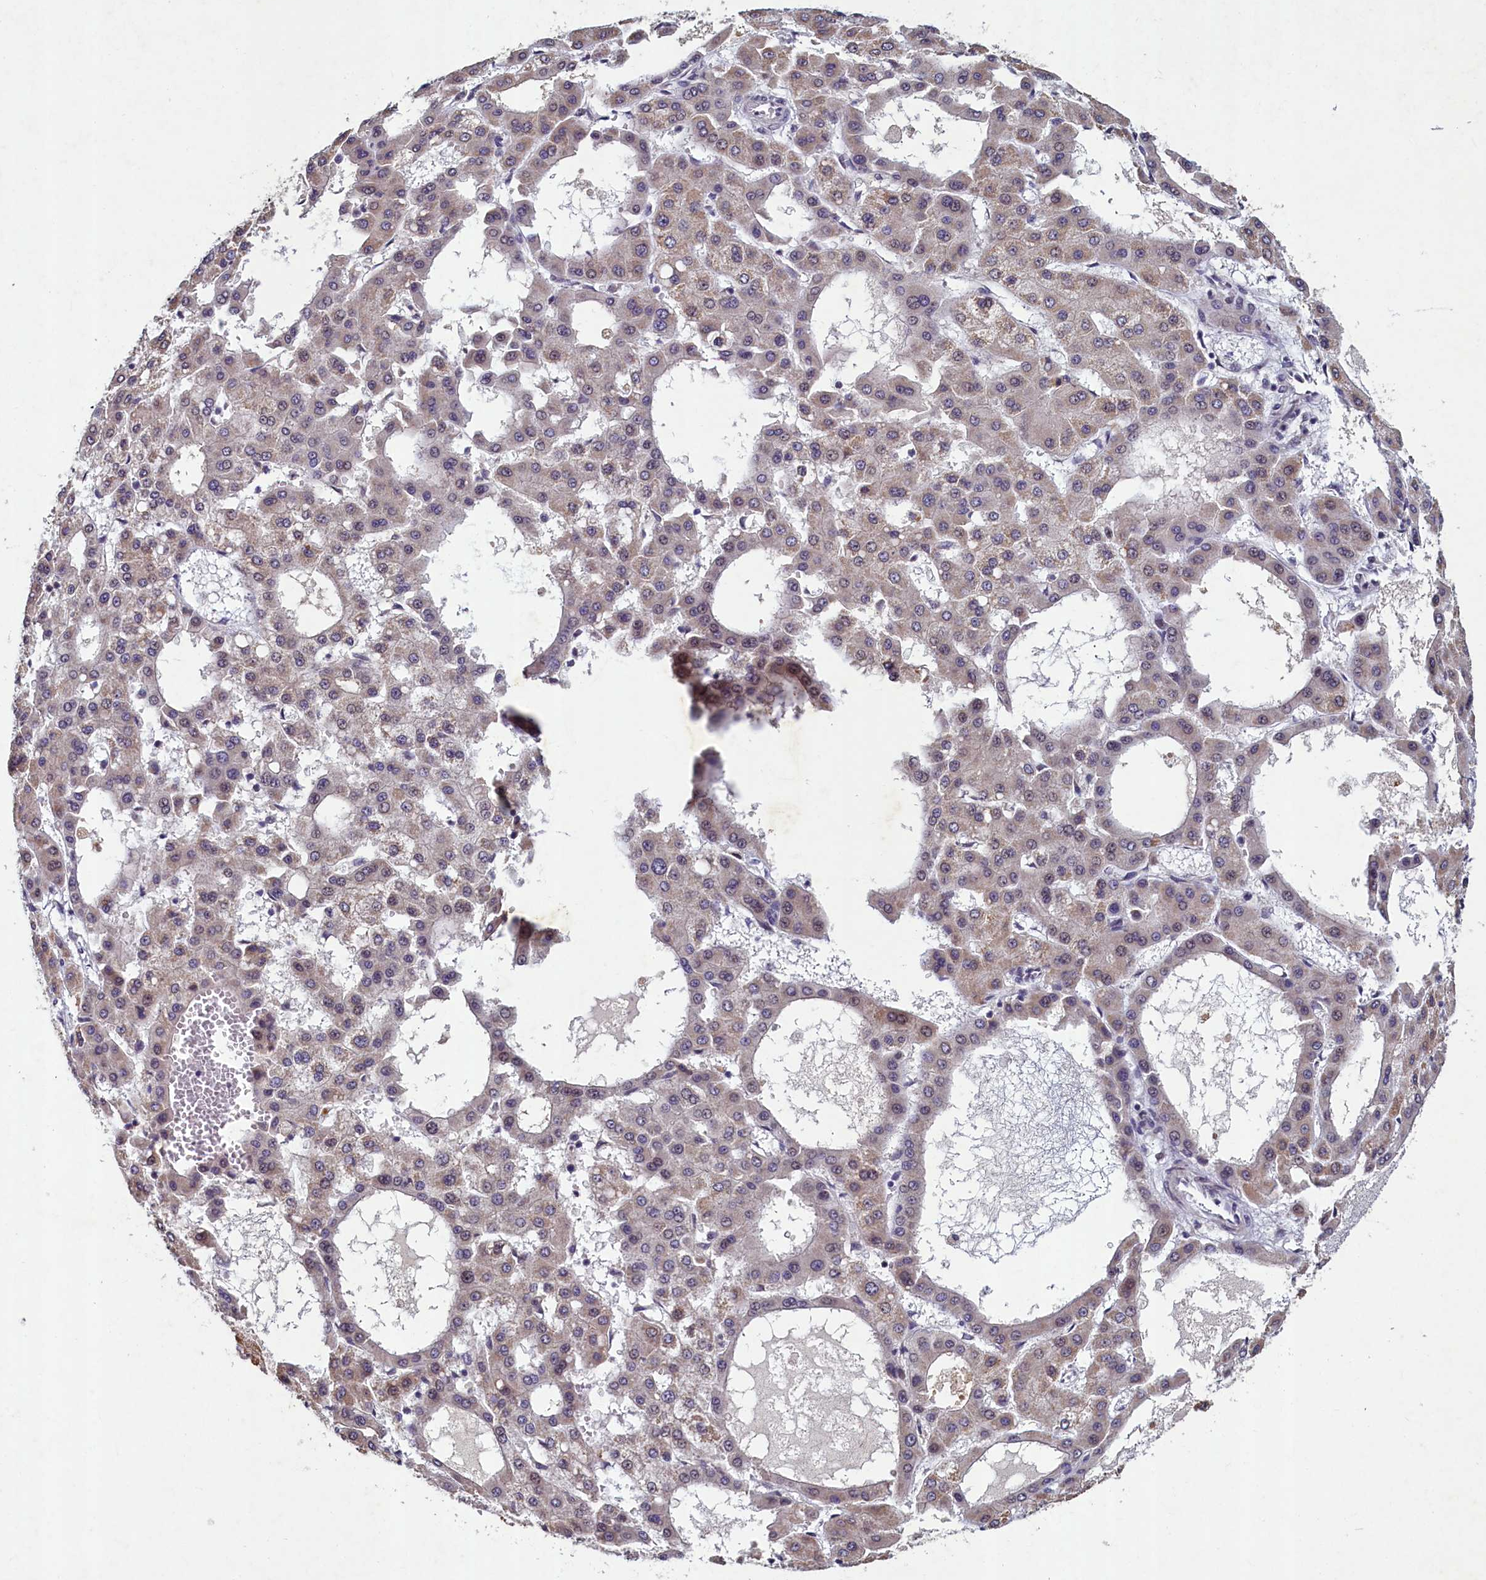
{"staining": {"intensity": "weak", "quantity": "<25%", "location": "nuclear"}, "tissue": "liver cancer", "cell_type": "Tumor cells", "image_type": "cancer", "snomed": [{"axis": "morphology", "description": "Carcinoma, Hepatocellular, NOS"}, {"axis": "topography", "description": "Liver"}], "caption": "DAB (3,3'-diaminobenzidine) immunohistochemical staining of liver cancer reveals no significant expression in tumor cells. (Stains: DAB (3,3'-diaminobenzidine) immunohistochemistry (IHC) with hematoxylin counter stain, Microscopy: brightfield microscopy at high magnification).", "gene": "LATS2", "patient": {"sex": "male", "age": 47}}